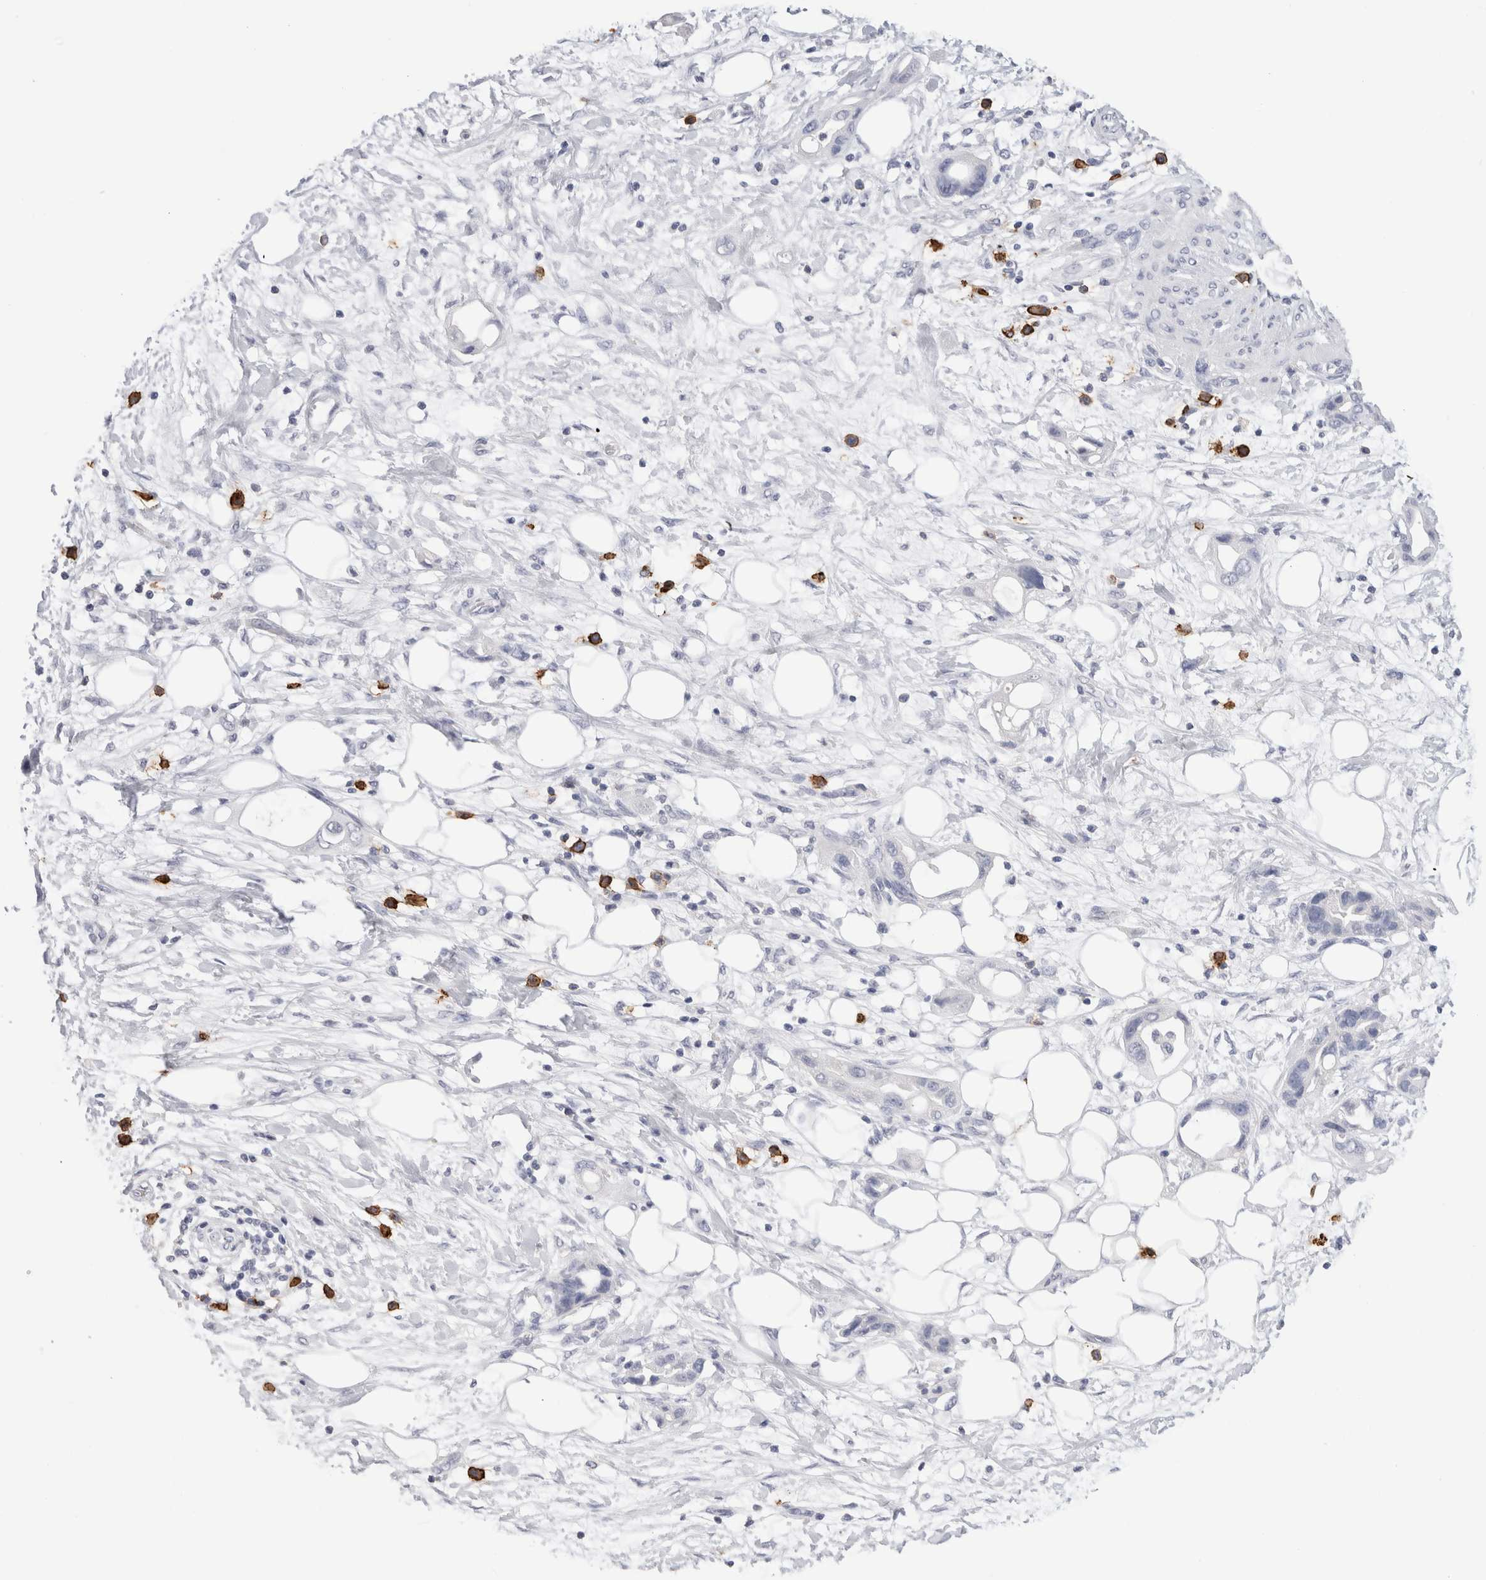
{"staining": {"intensity": "negative", "quantity": "none", "location": "none"}, "tissue": "pancreatic cancer", "cell_type": "Tumor cells", "image_type": "cancer", "snomed": [{"axis": "morphology", "description": "Adenocarcinoma, NOS"}, {"axis": "topography", "description": "Pancreas"}], "caption": "A high-resolution micrograph shows immunohistochemistry staining of pancreatic cancer, which shows no significant expression in tumor cells.", "gene": "CD38", "patient": {"sex": "female", "age": 57}}